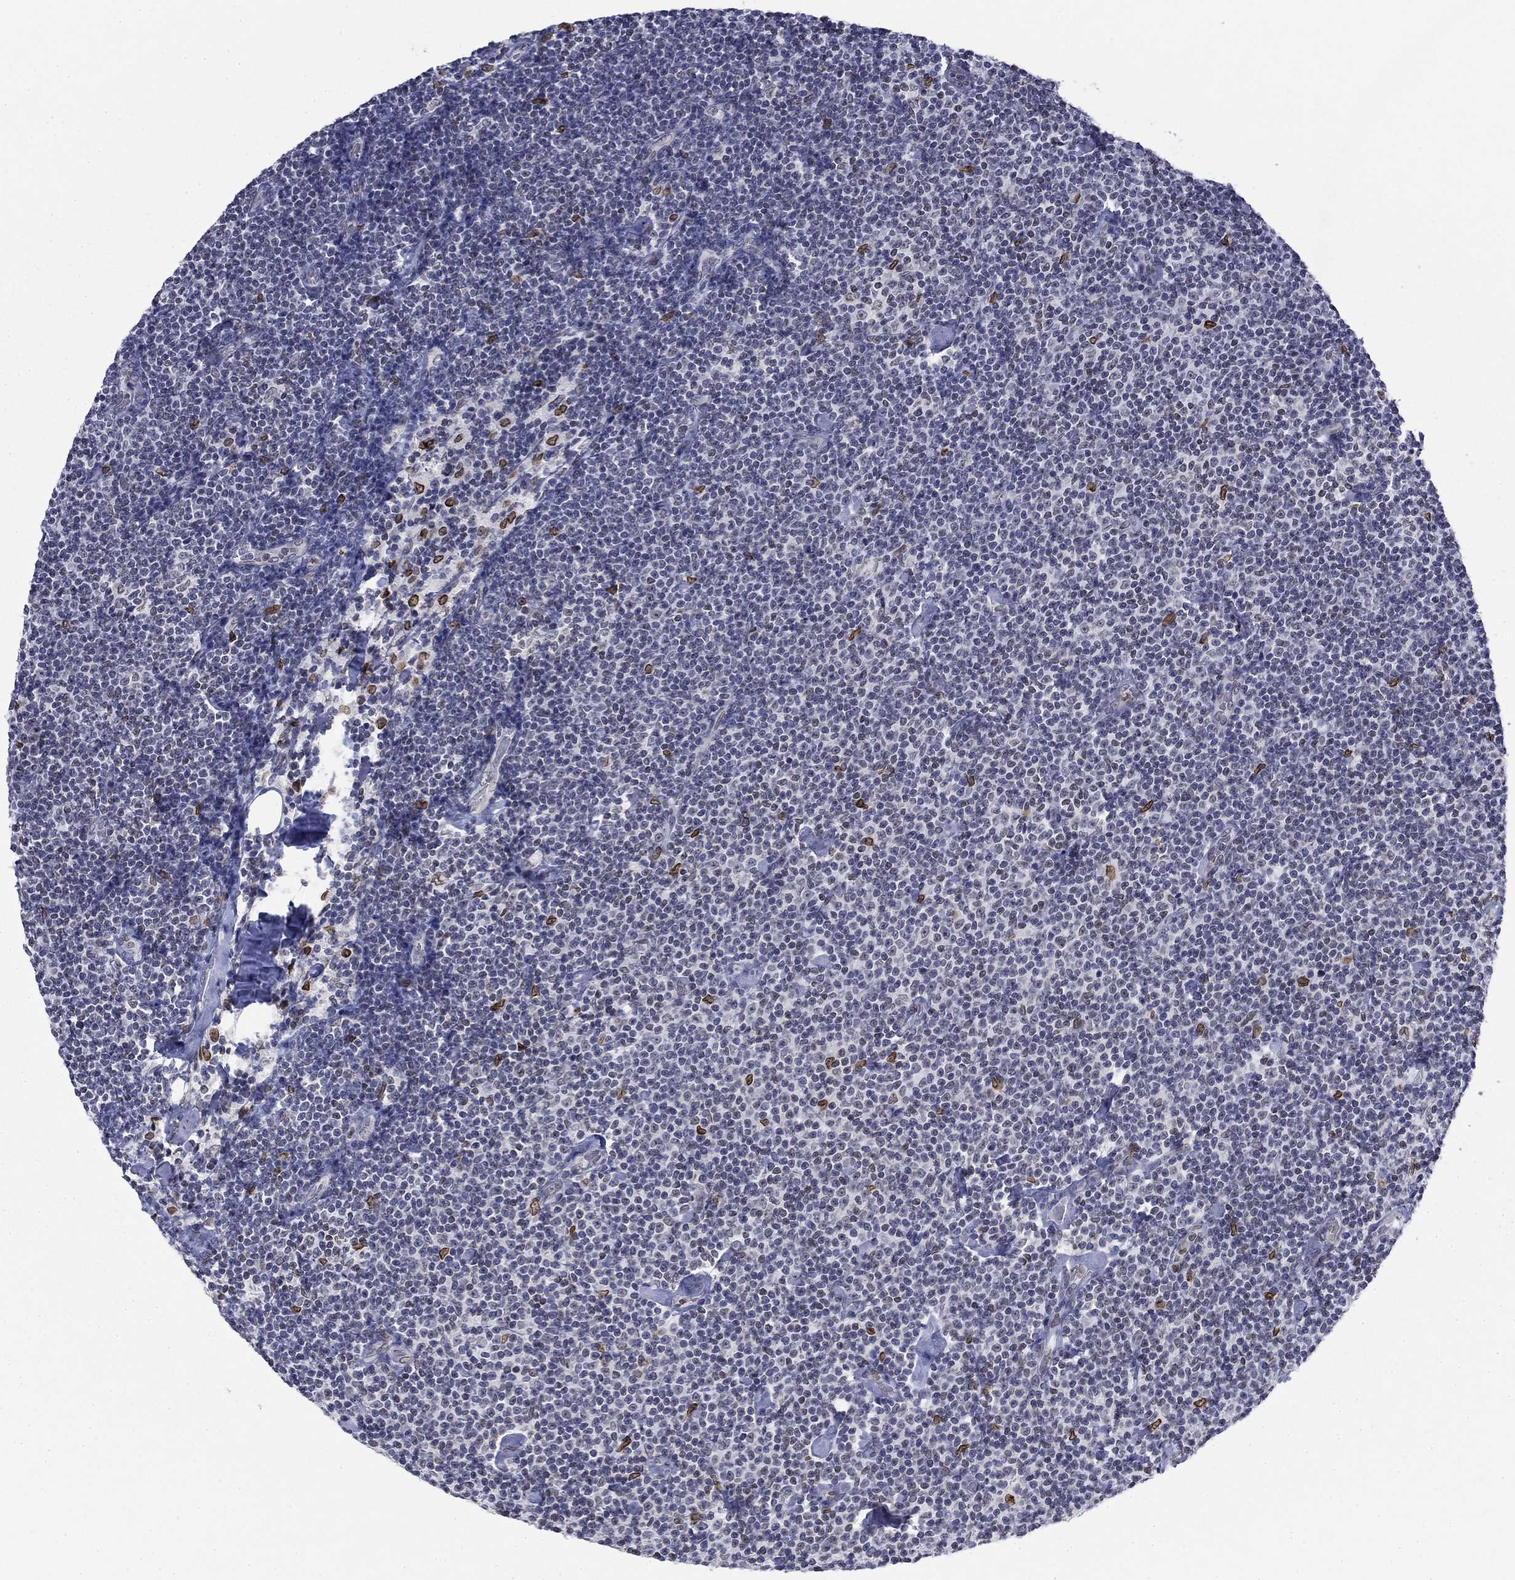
{"staining": {"intensity": "strong", "quantity": "<25%", "location": "cytoplasmic/membranous,nuclear"}, "tissue": "lymphoma", "cell_type": "Tumor cells", "image_type": "cancer", "snomed": [{"axis": "morphology", "description": "Malignant lymphoma, non-Hodgkin's type, Low grade"}, {"axis": "topography", "description": "Lymph node"}], "caption": "IHC staining of lymphoma, which exhibits medium levels of strong cytoplasmic/membranous and nuclear staining in approximately <25% of tumor cells indicating strong cytoplasmic/membranous and nuclear protein positivity. The staining was performed using DAB (brown) for protein detection and nuclei were counterstained in hematoxylin (blue).", "gene": "TOR1AIP1", "patient": {"sex": "male", "age": 81}}